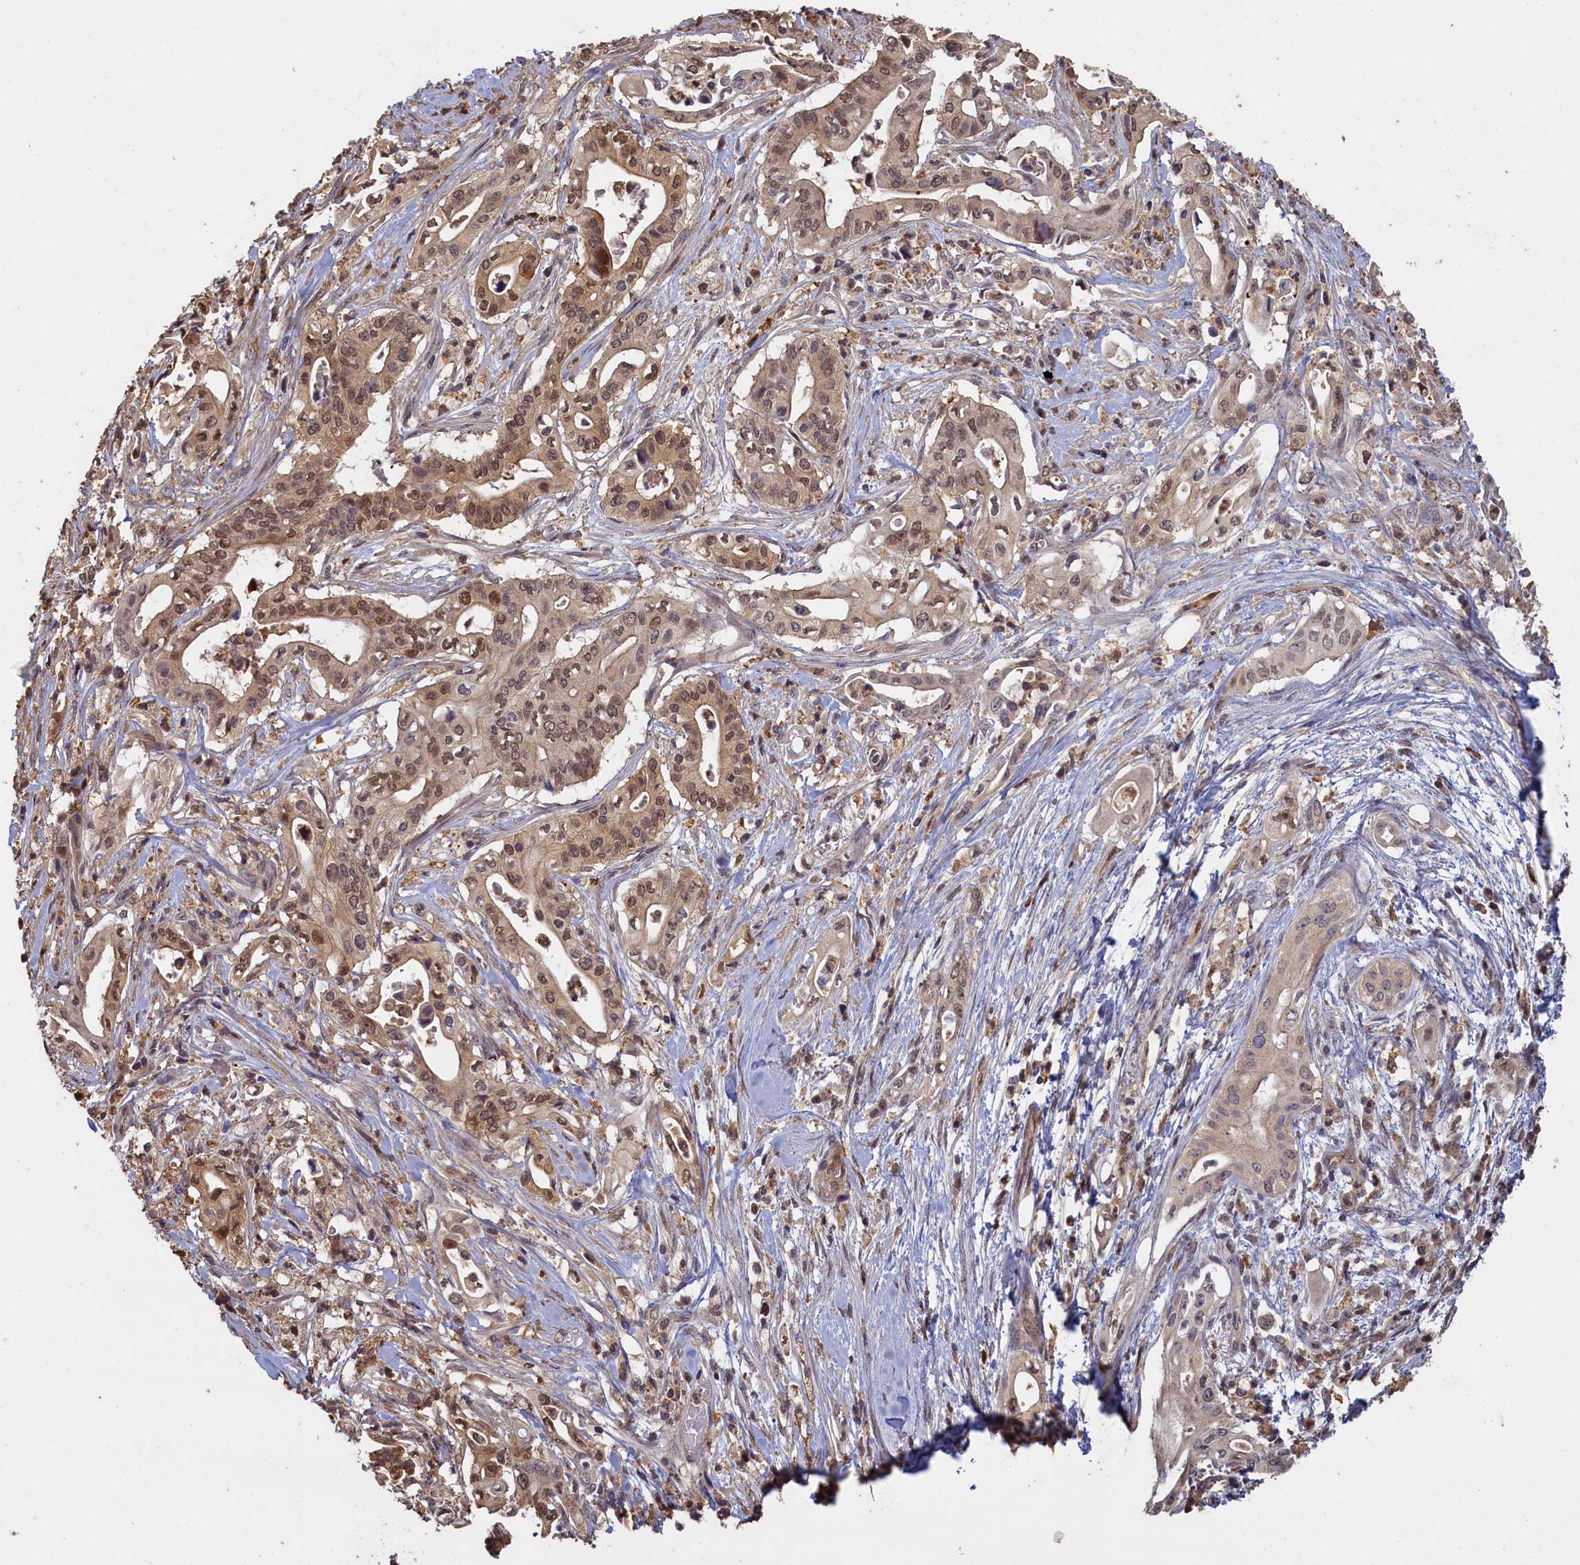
{"staining": {"intensity": "moderate", "quantity": ">75%", "location": "cytoplasmic/membranous,nuclear"}, "tissue": "pancreatic cancer", "cell_type": "Tumor cells", "image_type": "cancer", "snomed": [{"axis": "morphology", "description": "Adenocarcinoma, NOS"}, {"axis": "topography", "description": "Pancreas"}], "caption": "Pancreatic cancer (adenocarcinoma) tissue reveals moderate cytoplasmic/membranous and nuclear positivity in approximately >75% of tumor cells", "gene": "UCHL3", "patient": {"sex": "female", "age": 77}}